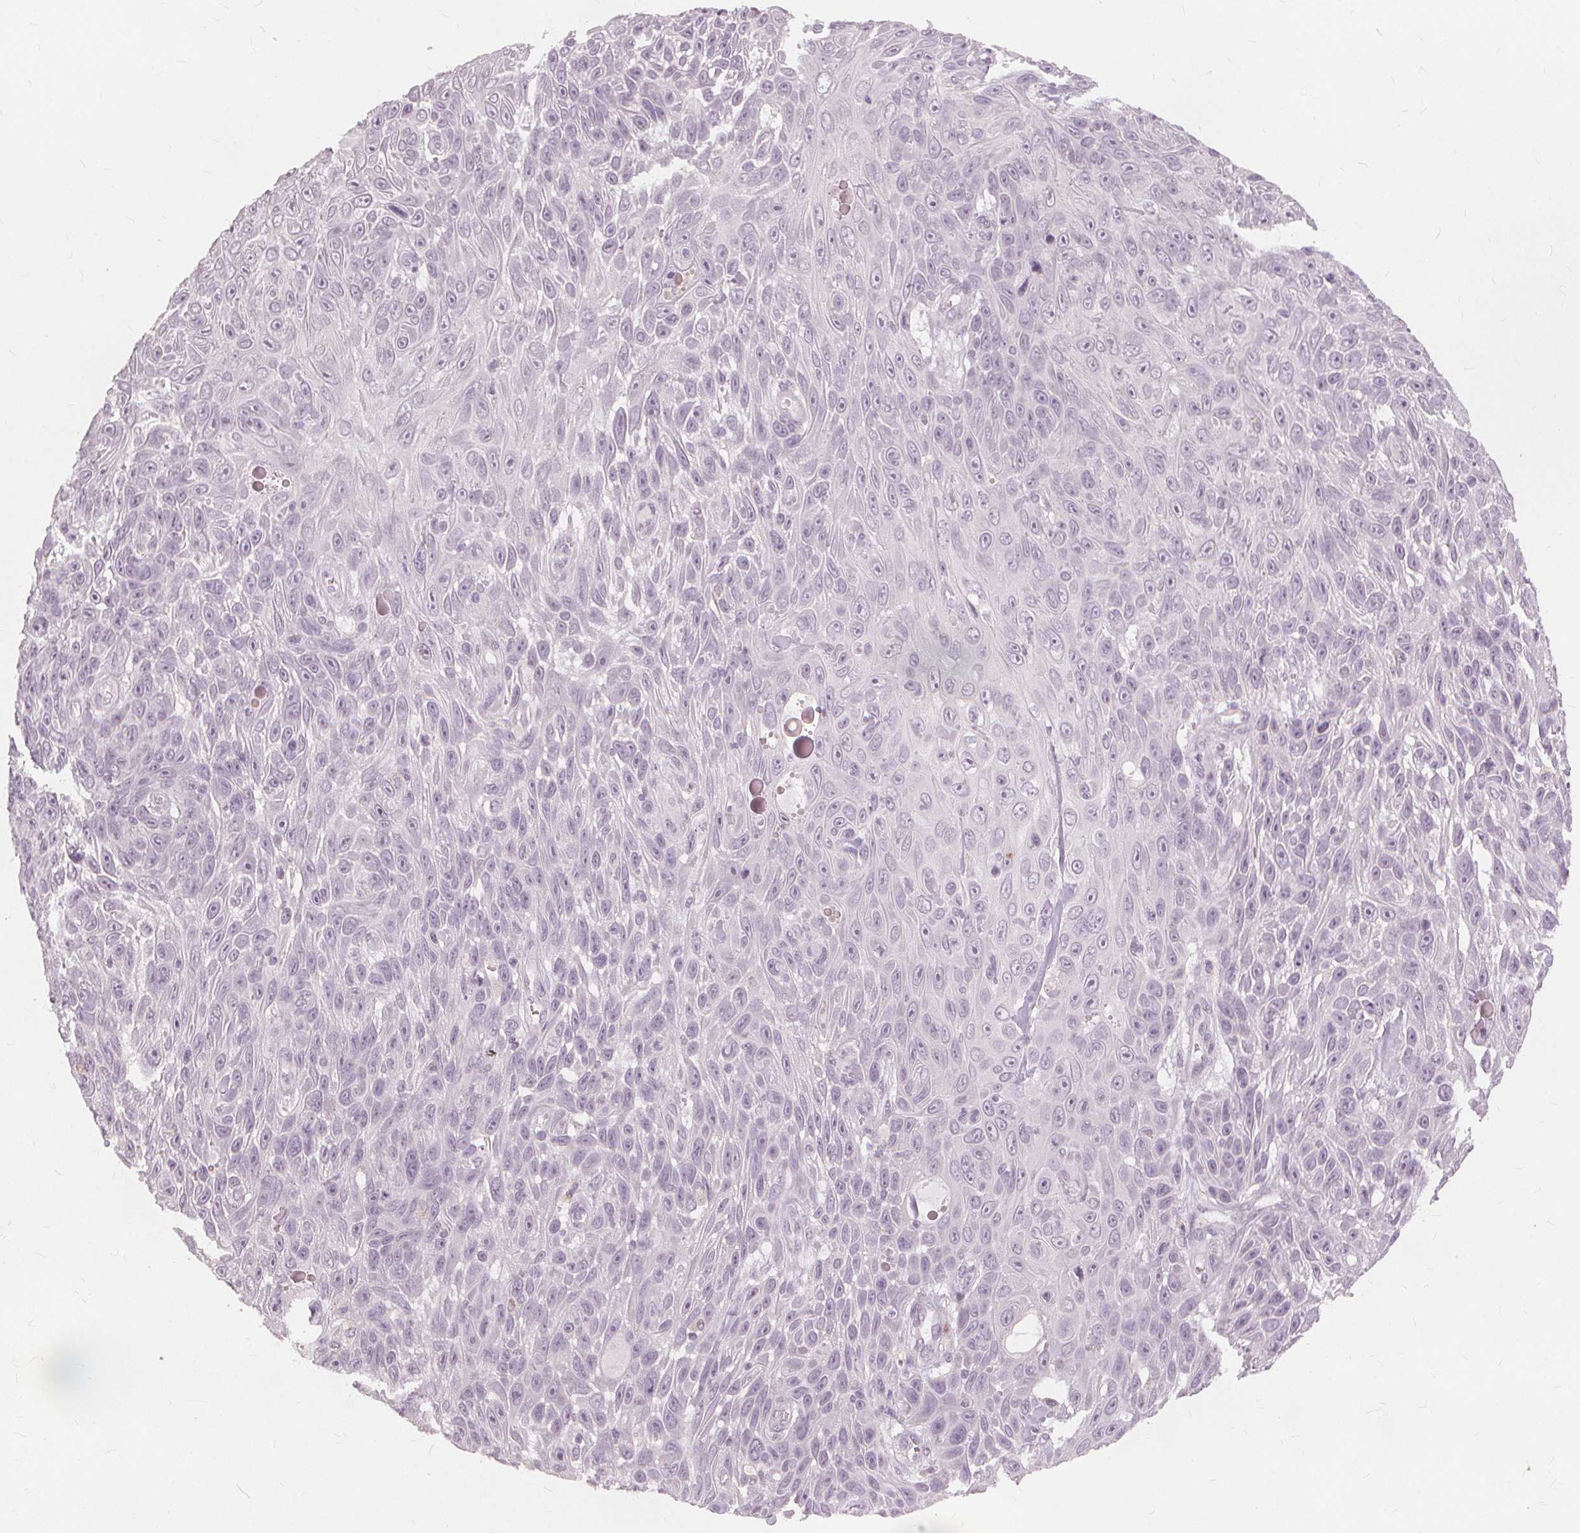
{"staining": {"intensity": "negative", "quantity": "none", "location": "none"}, "tissue": "skin cancer", "cell_type": "Tumor cells", "image_type": "cancer", "snomed": [{"axis": "morphology", "description": "Squamous cell carcinoma, NOS"}, {"axis": "topography", "description": "Skin"}], "caption": "Human skin cancer stained for a protein using immunohistochemistry displays no staining in tumor cells.", "gene": "SFTPD", "patient": {"sex": "male", "age": 82}}